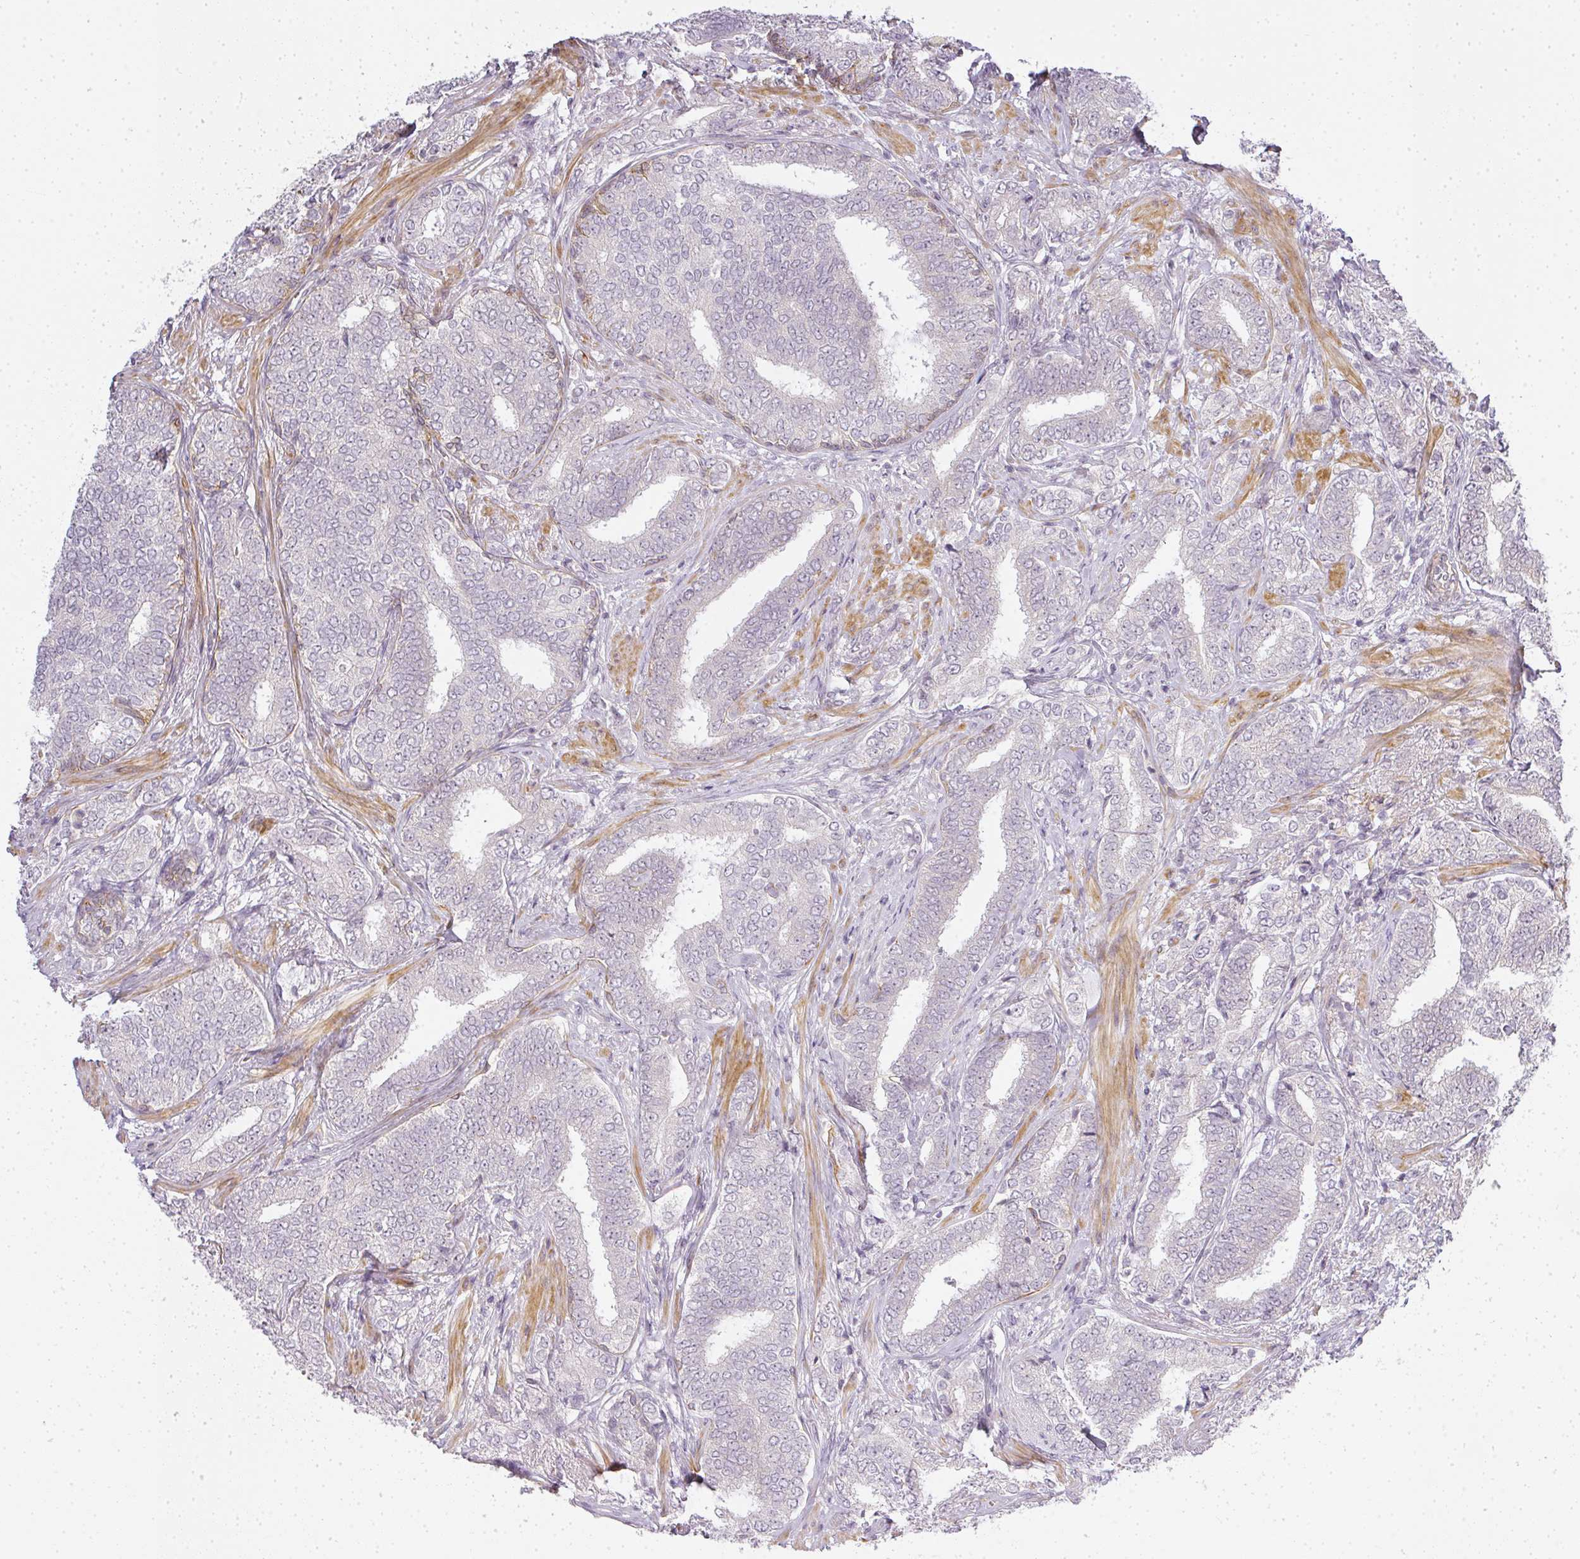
{"staining": {"intensity": "negative", "quantity": "none", "location": "none"}, "tissue": "prostate cancer", "cell_type": "Tumor cells", "image_type": "cancer", "snomed": [{"axis": "morphology", "description": "Adenocarcinoma, High grade"}, {"axis": "topography", "description": "Prostate"}], "caption": "The immunohistochemistry (IHC) image has no significant staining in tumor cells of high-grade adenocarcinoma (prostate) tissue.", "gene": "MED19", "patient": {"sex": "male", "age": 72}}